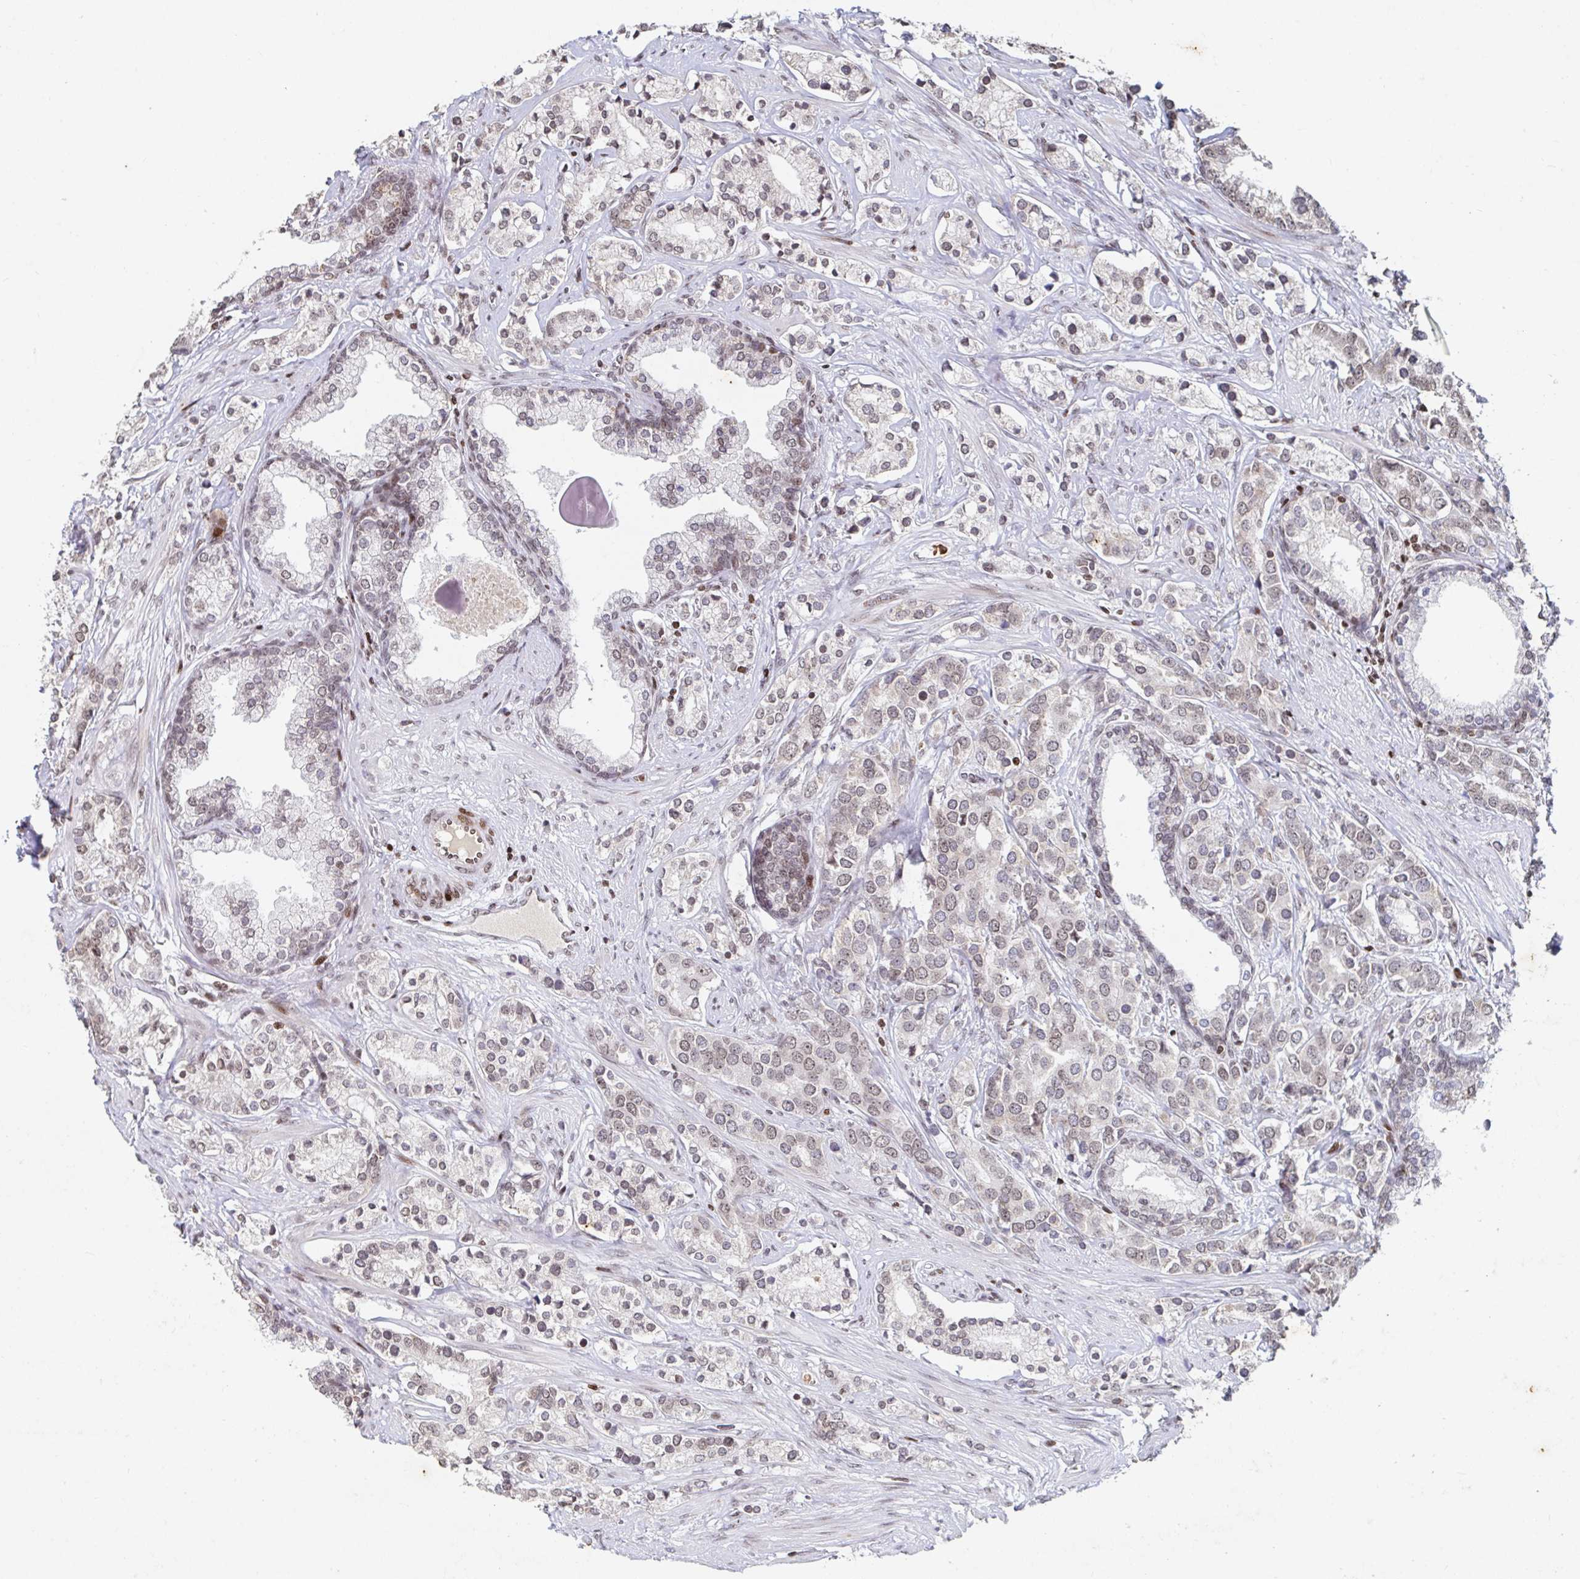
{"staining": {"intensity": "weak", "quantity": ">75%", "location": "nuclear"}, "tissue": "prostate cancer", "cell_type": "Tumor cells", "image_type": "cancer", "snomed": [{"axis": "morphology", "description": "Adenocarcinoma, High grade"}, {"axis": "topography", "description": "Prostate"}], "caption": "This micrograph reveals immunohistochemistry (IHC) staining of prostate cancer, with low weak nuclear positivity in approximately >75% of tumor cells.", "gene": "C19orf53", "patient": {"sex": "male", "age": 58}}